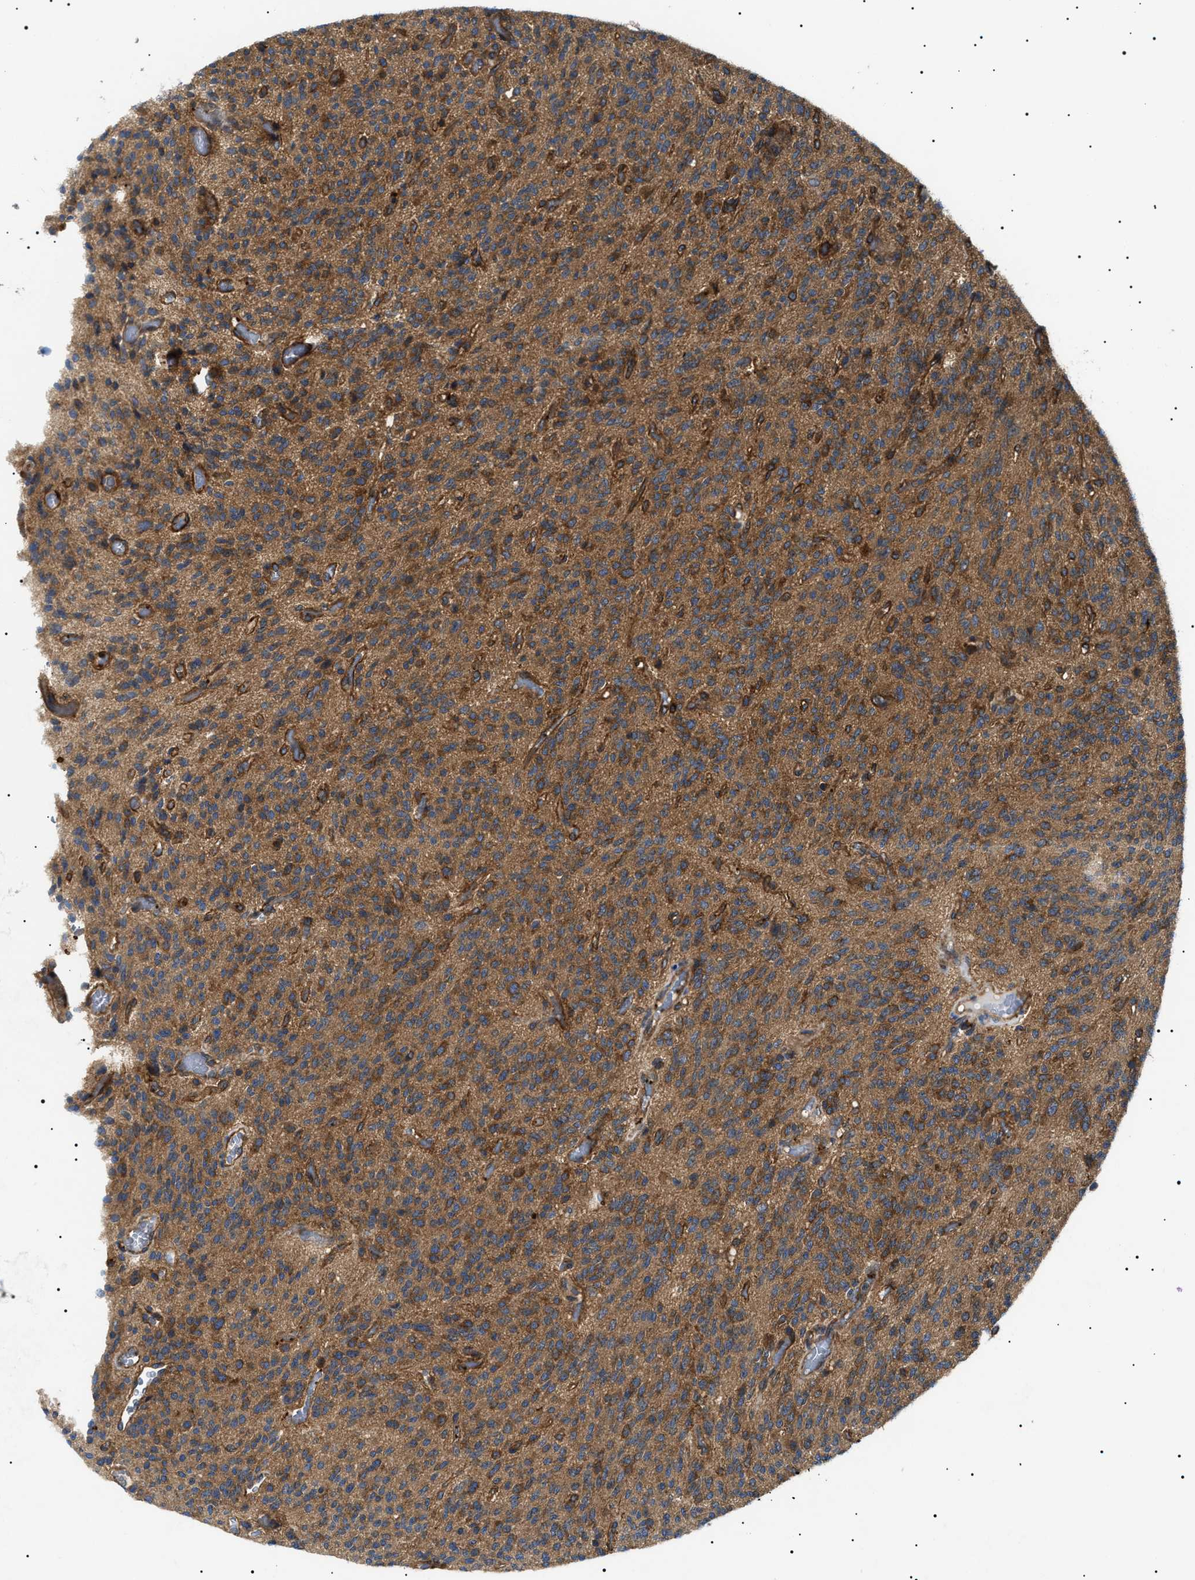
{"staining": {"intensity": "moderate", "quantity": ">75%", "location": "cytoplasmic/membranous"}, "tissue": "glioma", "cell_type": "Tumor cells", "image_type": "cancer", "snomed": [{"axis": "morphology", "description": "Glioma, malignant, High grade"}, {"axis": "topography", "description": "Brain"}], "caption": "About >75% of tumor cells in human malignant glioma (high-grade) show moderate cytoplasmic/membranous protein staining as visualized by brown immunohistochemical staining.", "gene": "TPP2", "patient": {"sex": "male", "age": 34}}